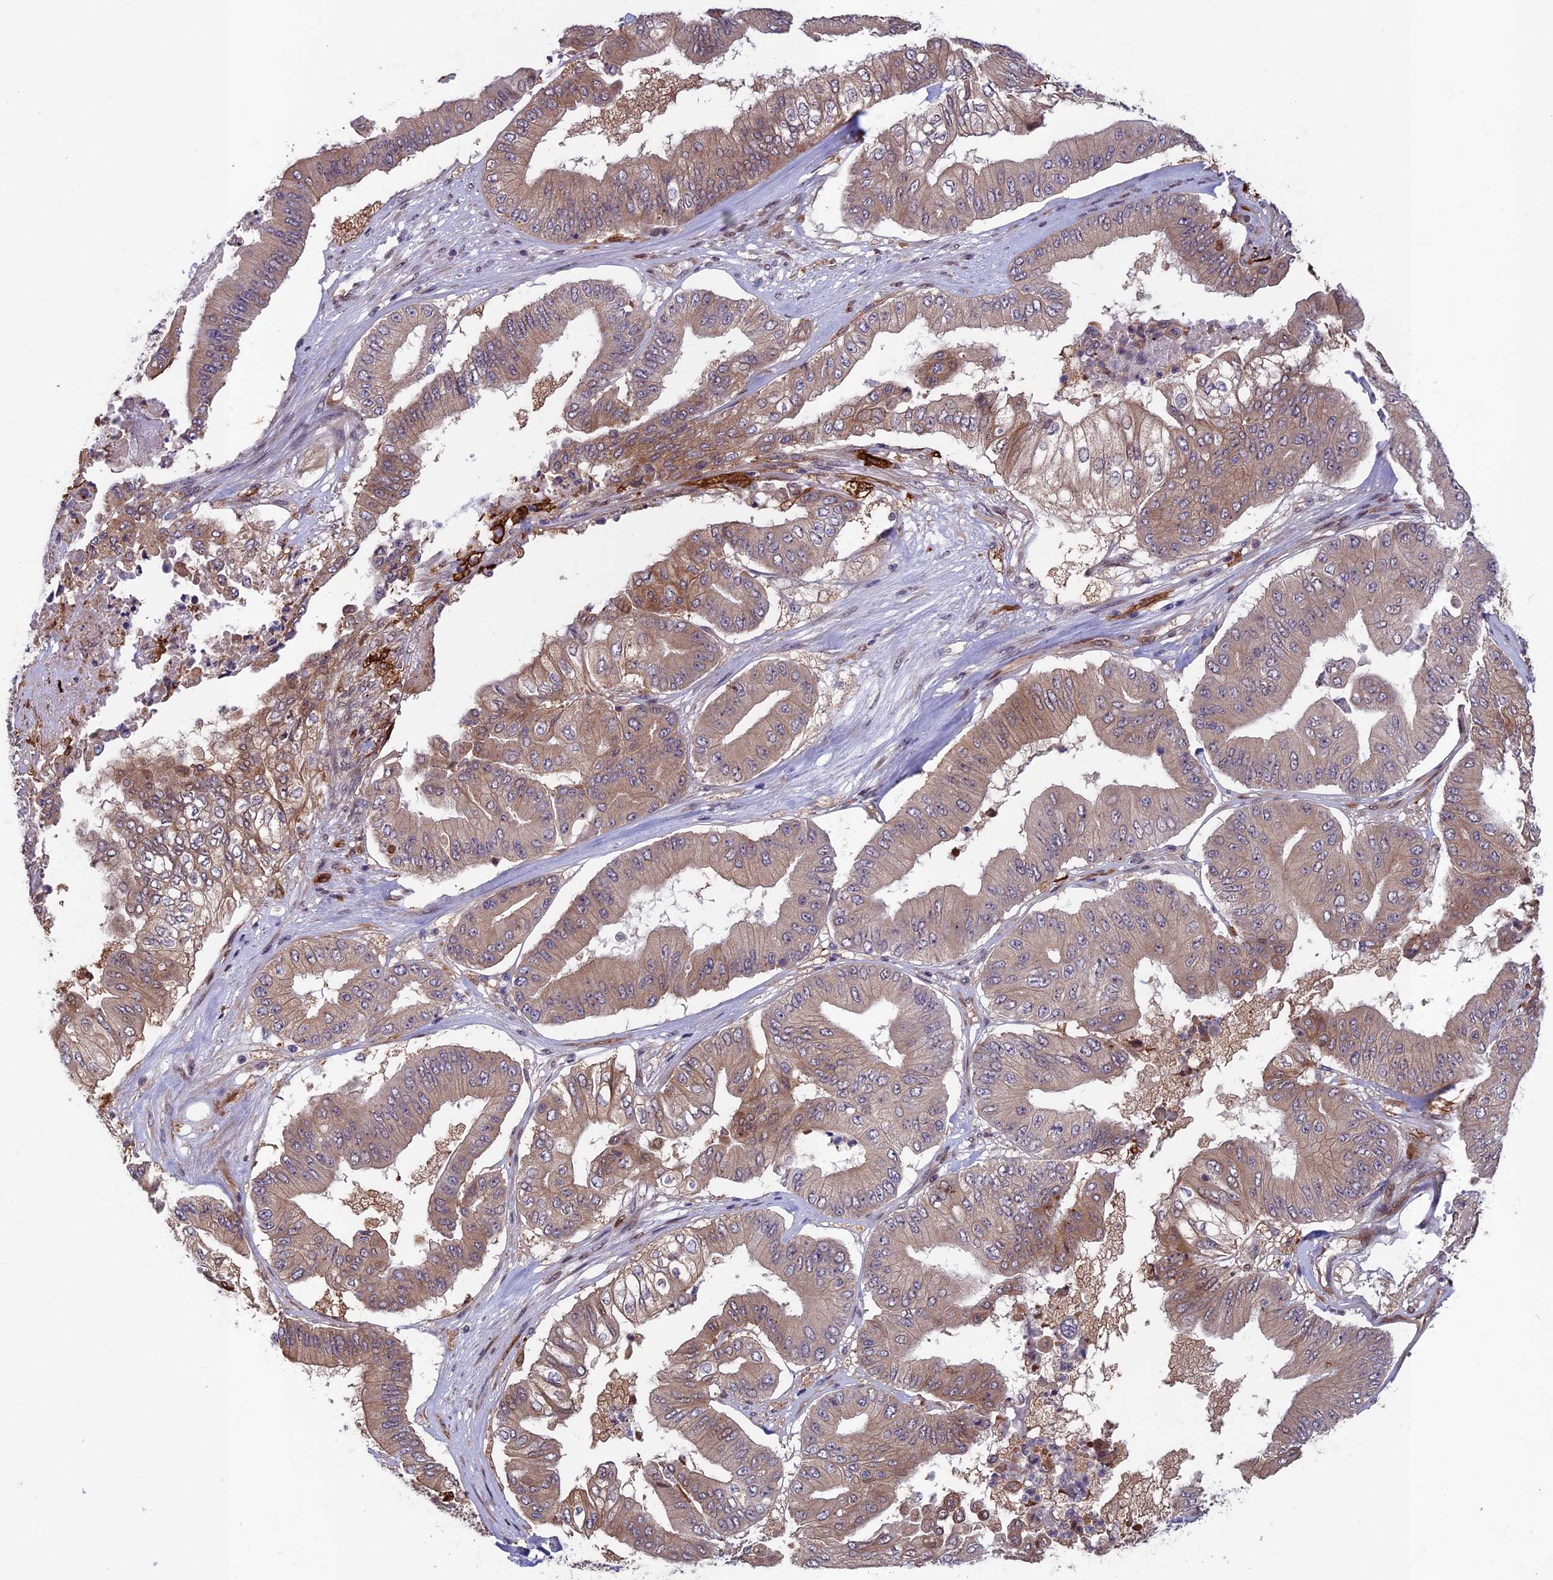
{"staining": {"intensity": "moderate", "quantity": "25%-75%", "location": "cytoplasmic/membranous"}, "tissue": "pancreatic cancer", "cell_type": "Tumor cells", "image_type": "cancer", "snomed": [{"axis": "morphology", "description": "Adenocarcinoma, NOS"}, {"axis": "topography", "description": "Pancreas"}], "caption": "Moderate cytoplasmic/membranous positivity for a protein is appreciated in approximately 25%-75% of tumor cells of pancreatic cancer using immunohistochemistry (IHC).", "gene": "MAST2", "patient": {"sex": "female", "age": 77}}